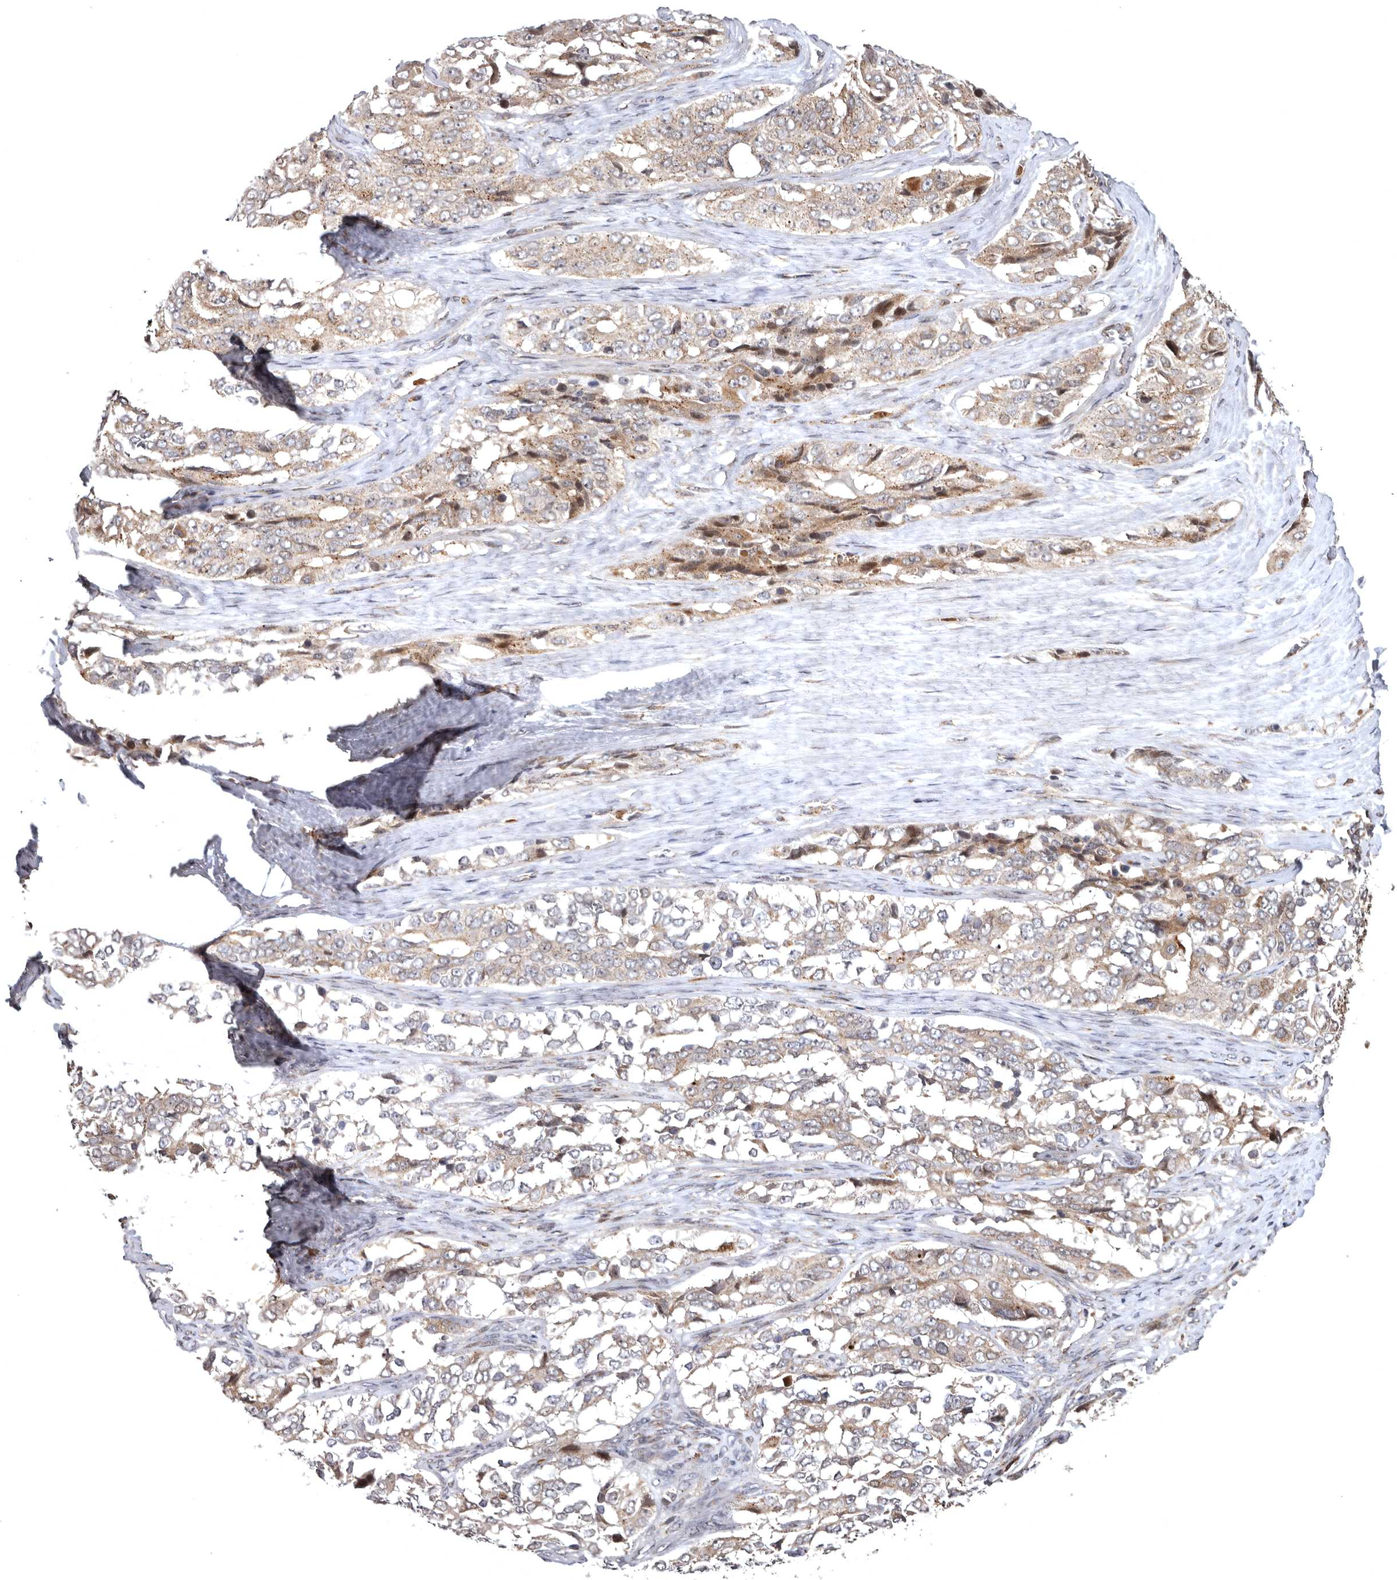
{"staining": {"intensity": "weak", "quantity": ">75%", "location": "cytoplasmic/membranous"}, "tissue": "ovarian cancer", "cell_type": "Tumor cells", "image_type": "cancer", "snomed": [{"axis": "morphology", "description": "Carcinoma, endometroid"}, {"axis": "topography", "description": "Ovary"}], "caption": "Immunohistochemical staining of human ovarian cancer shows low levels of weak cytoplasmic/membranous positivity in approximately >75% of tumor cells. The staining was performed using DAB, with brown indicating positive protein expression. Nuclei are stained blue with hematoxylin.", "gene": "FGFR4", "patient": {"sex": "female", "age": 51}}